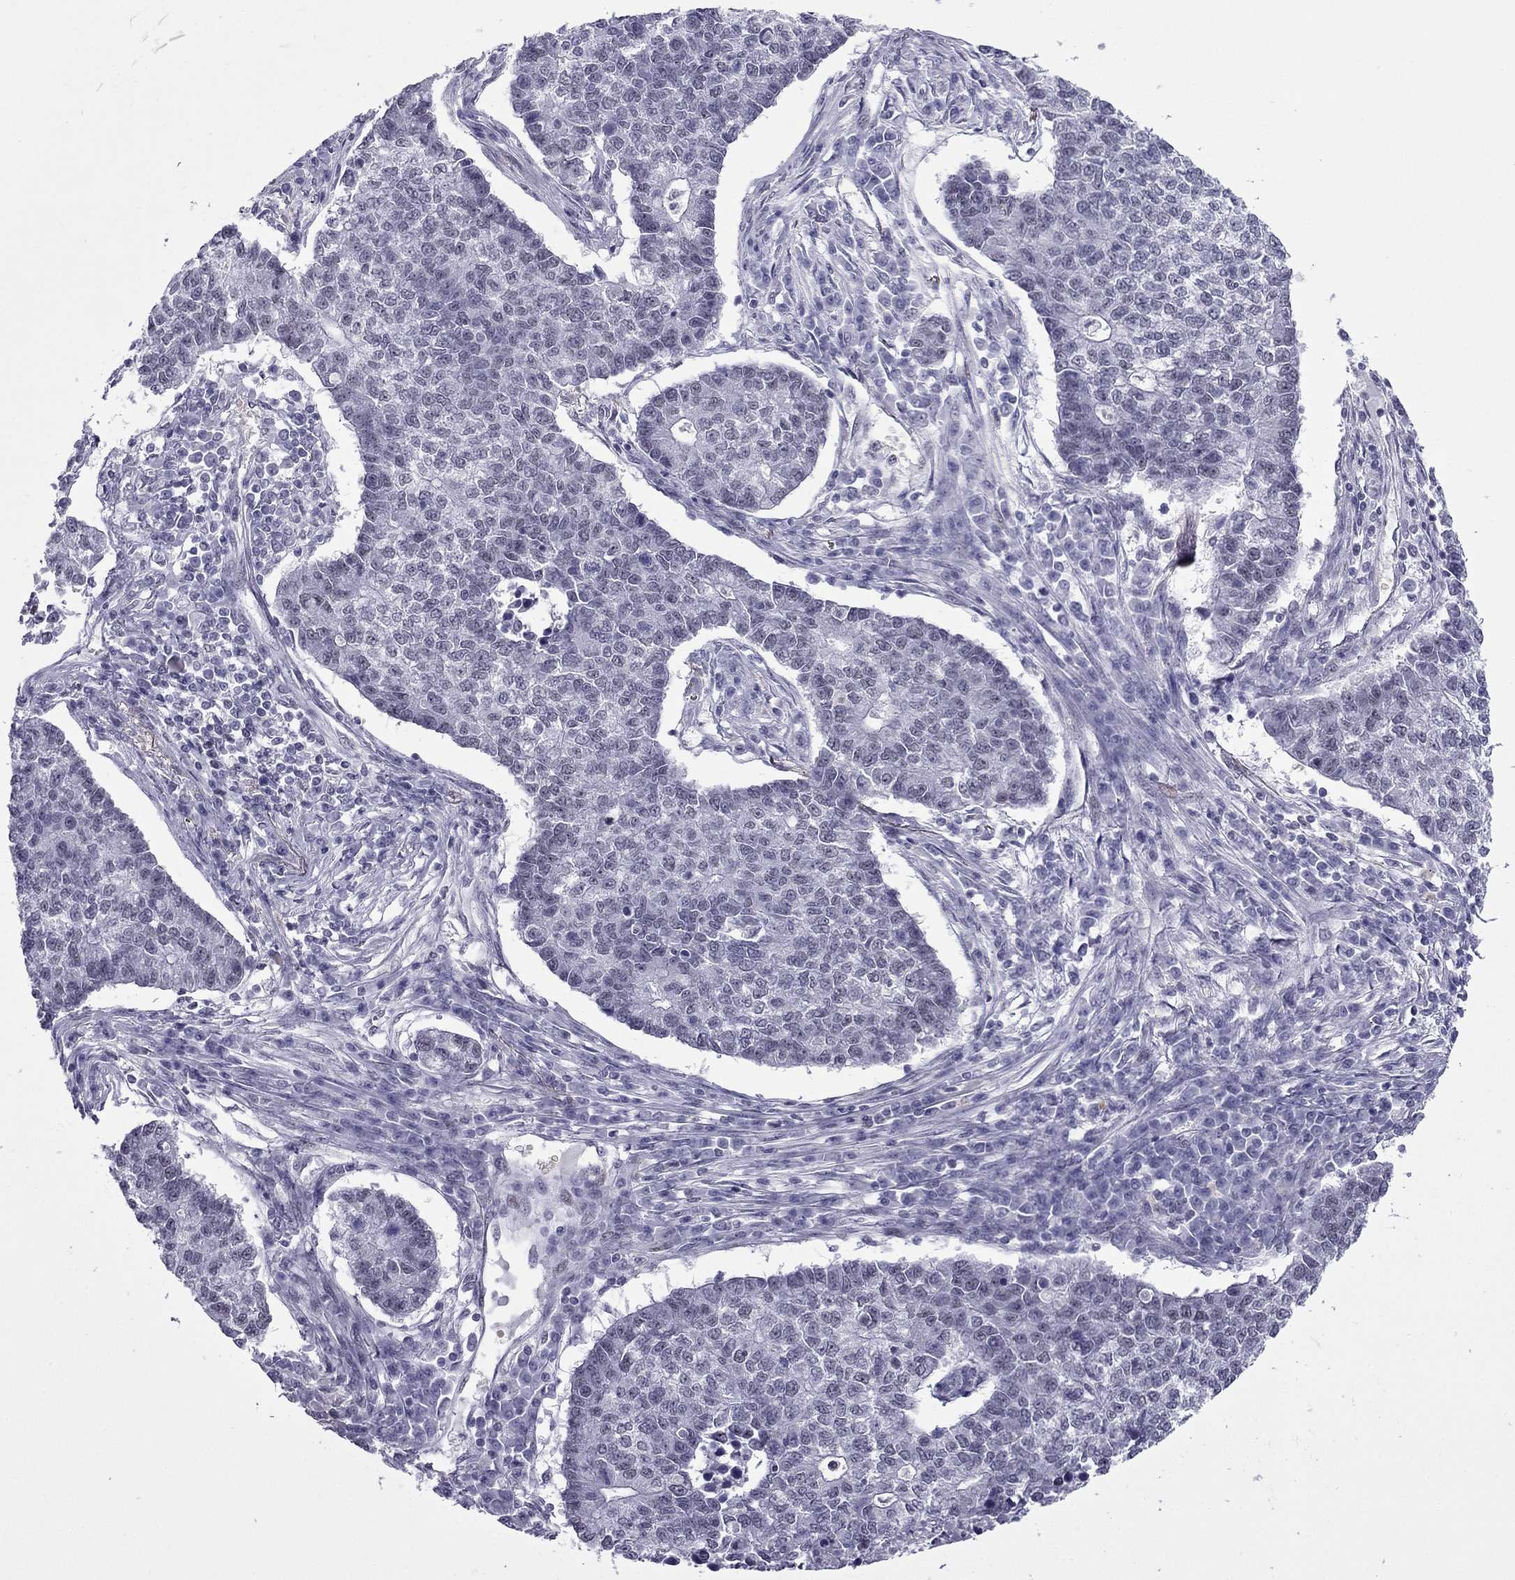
{"staining": {"intensity": "negative", "quantity": "none", "location": "none"}, "tissue": "lung cancer", "cell_type": "Tumor cells", "image_type": "cancer", "snomed": [{"axis": "morphology", "description": "Adenocarcinoma, NOS"}, {"axis": "topography", "description": "Lung"}], "caption": "This is an IHC photomicrograph of lung cancer (adenocarcinoma). There is no positivity in tumor cells.", "gene": "MYLK3", "patient": {"sex": "male", "age": 57}}